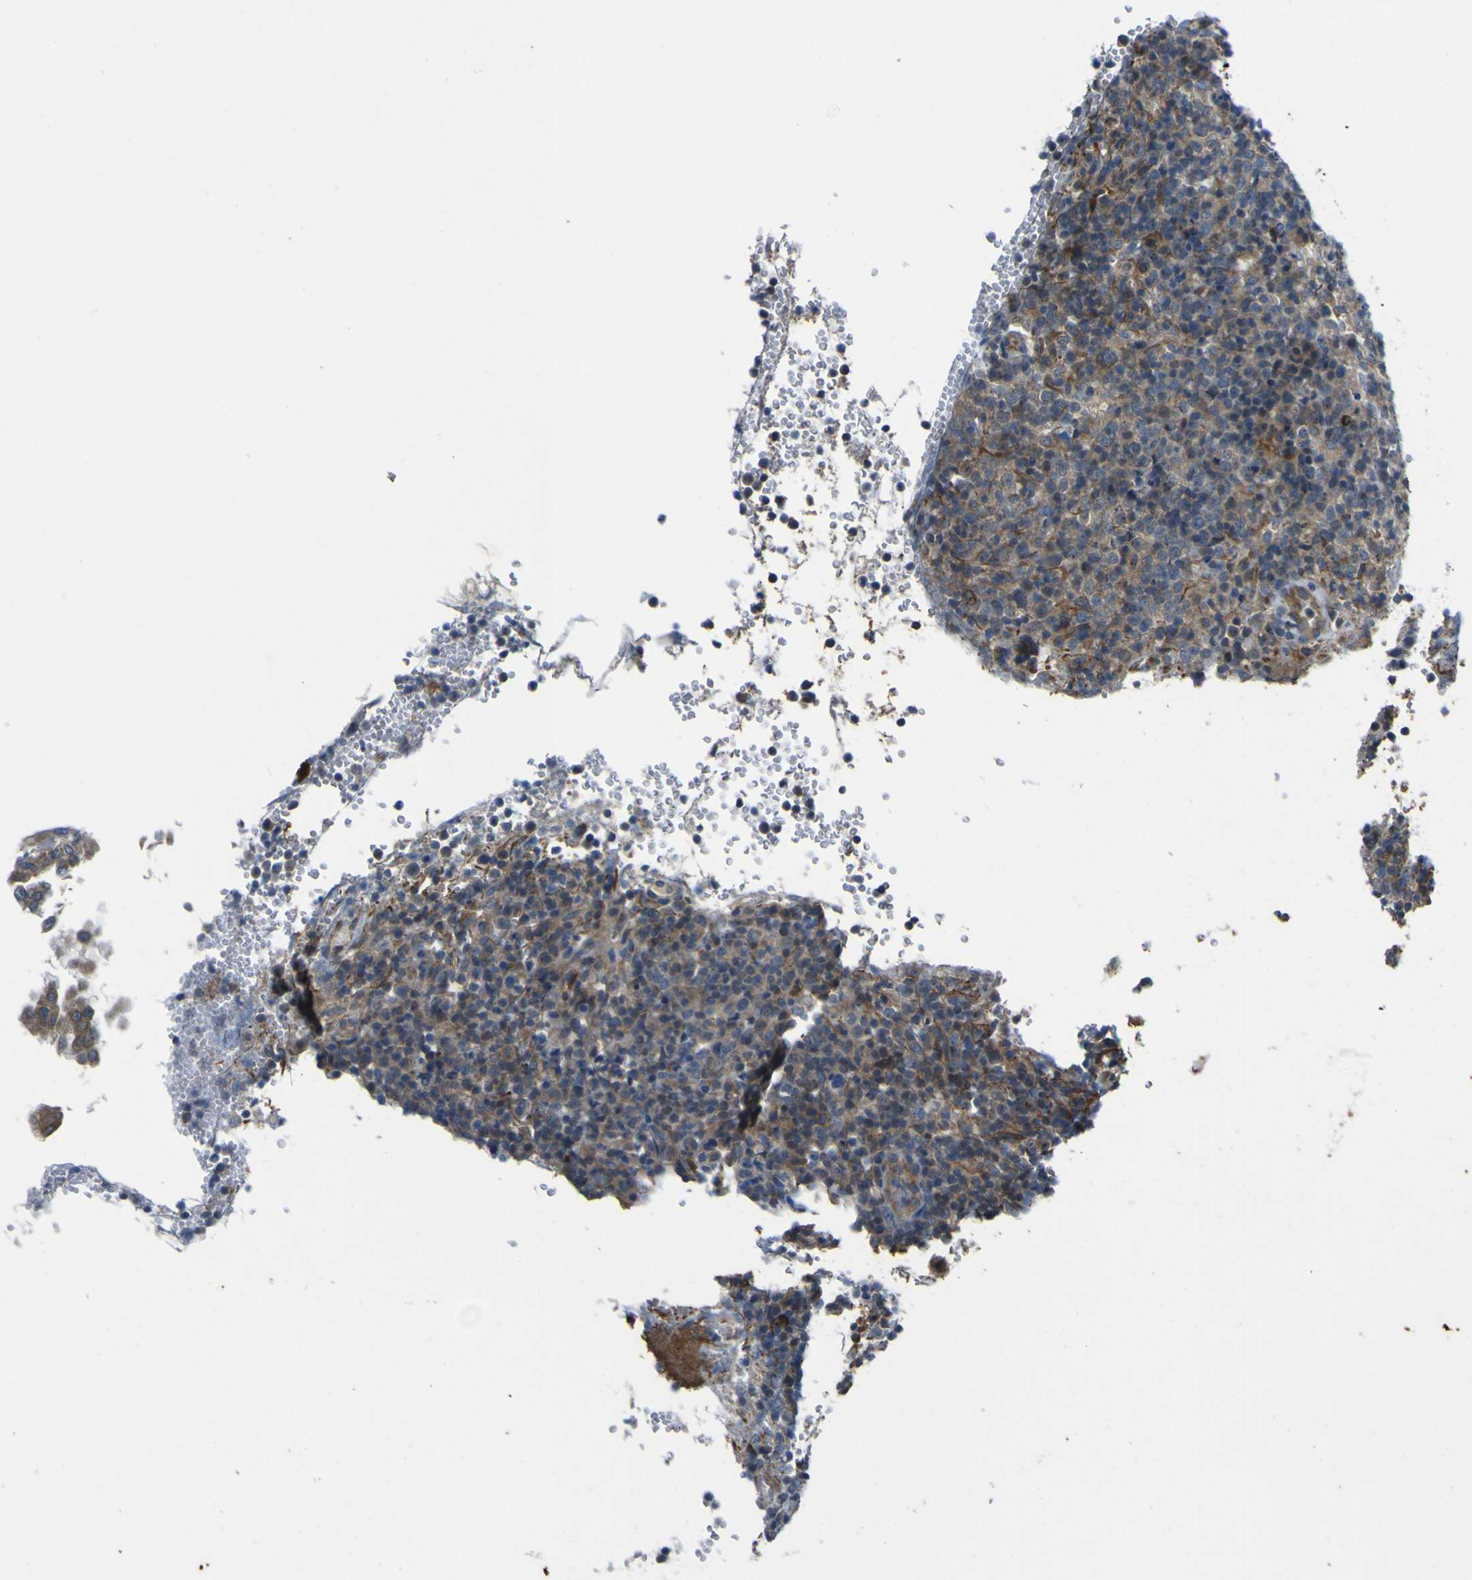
{"staining": {"intensity": "weak", "quantity": ">75%", "location": "cytoplasmic/membranous"}, "tissue": "lymphoma", "cell_type": "Tumor cells", "image_type": "cancer", "snomed": [{"axis": "morphology", "description": "Malignant lymphoma, non-Hodgkin's type, High grade"}, {"axis": "topography", "description": "Lymph node"}], "caption": "This is a histology image of immunohistochemistry (IHC) staining of lymphoma, which shows weak expression in the cytoplasmic/membranous of tumor cells.", "gene": "LDLR", "patient": {"sex": "female", "age": 76}}